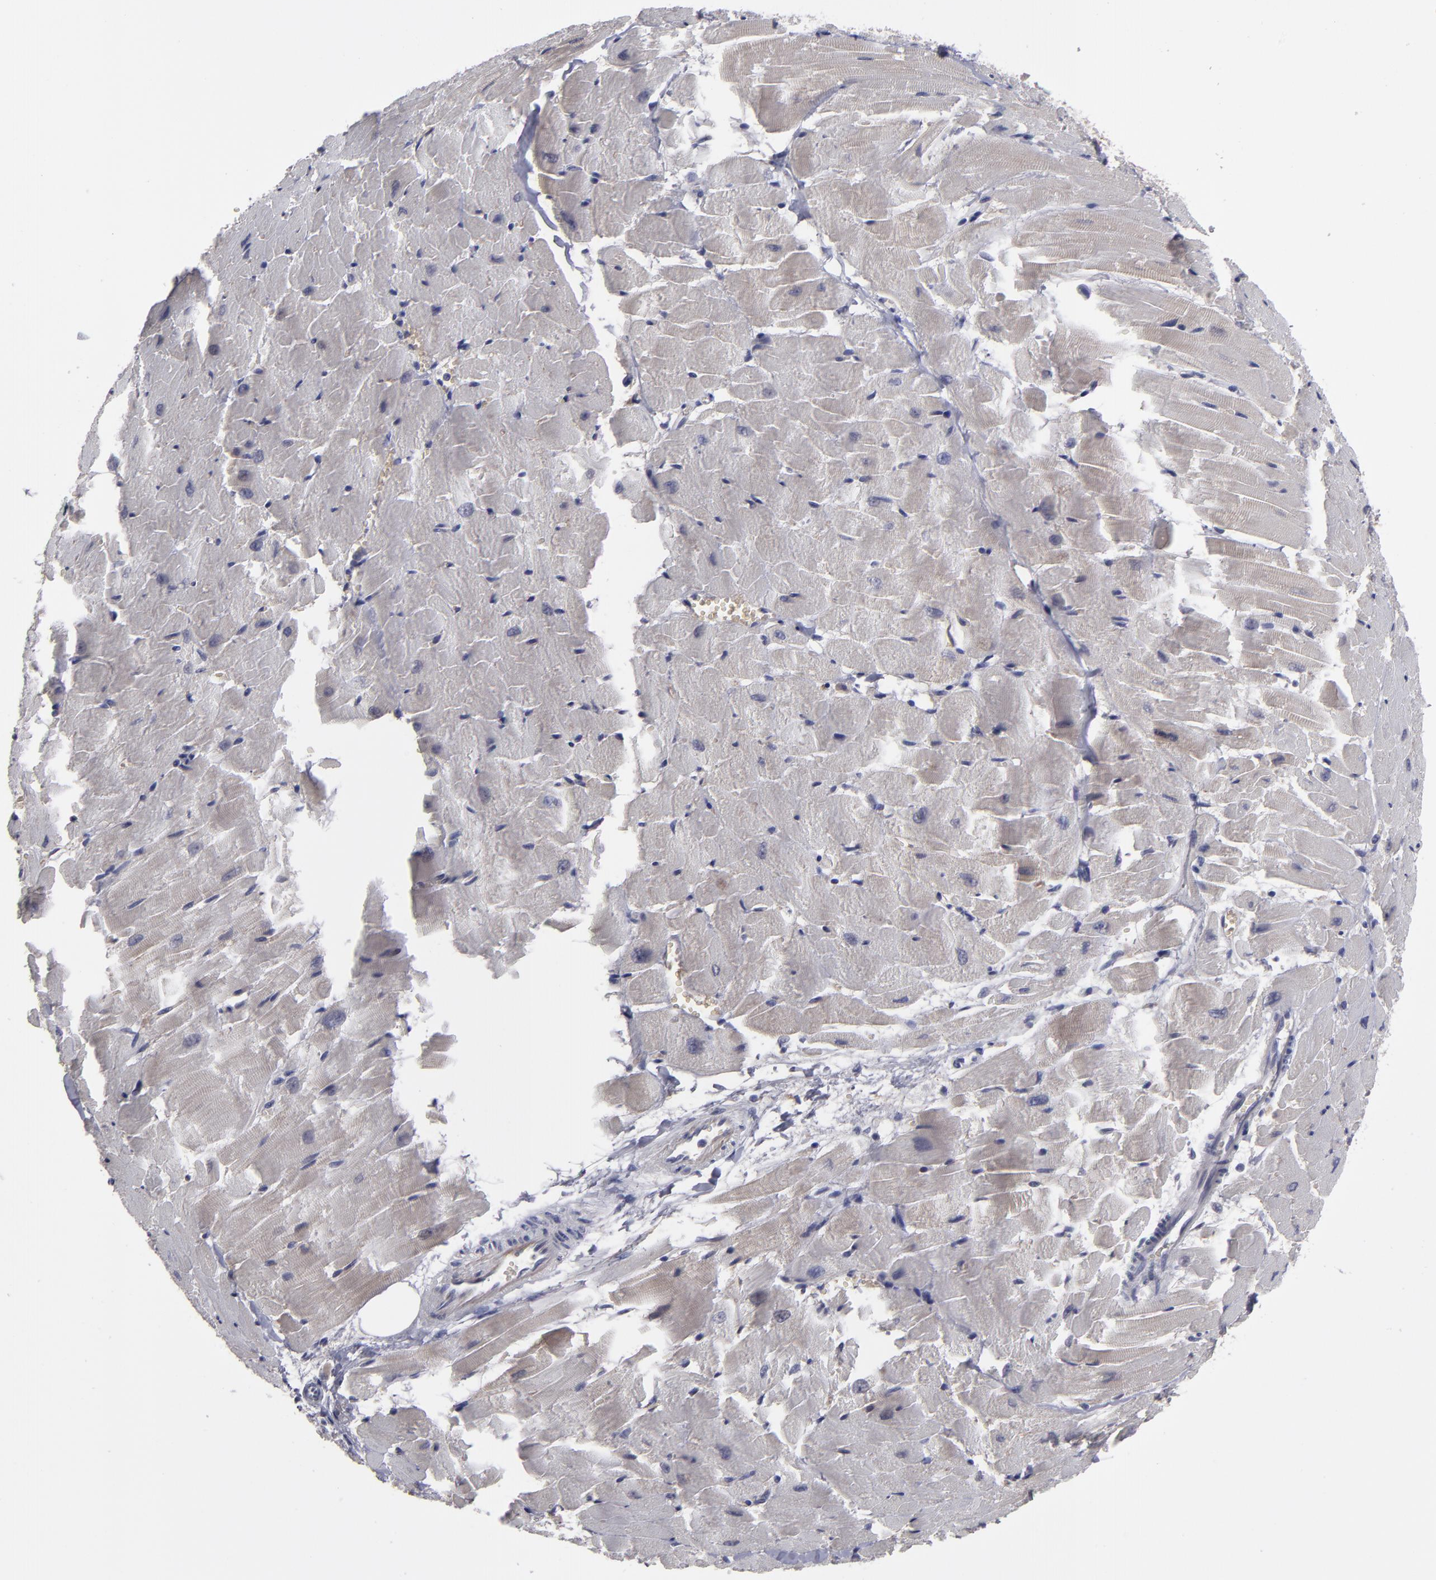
{"staining": {"intensity": "negative", "quantity": "none", "location": "none"}, "tissue": "heart muscle", "cell_type": "Cardiomyocytes", "image_type": "normal", "snomed": [{"axis": "morphology", "description": "Normal tissue, NOS"}, {"axis": "topography", "description": "Heart"}], "caption": "A high-resolution histopathology image shows IHC staining of normal heart muscle, which displays no significant staining in cardiomyocytes.", "gene": "ITIH4", "patient": {"sex": "female", "age": 19}}